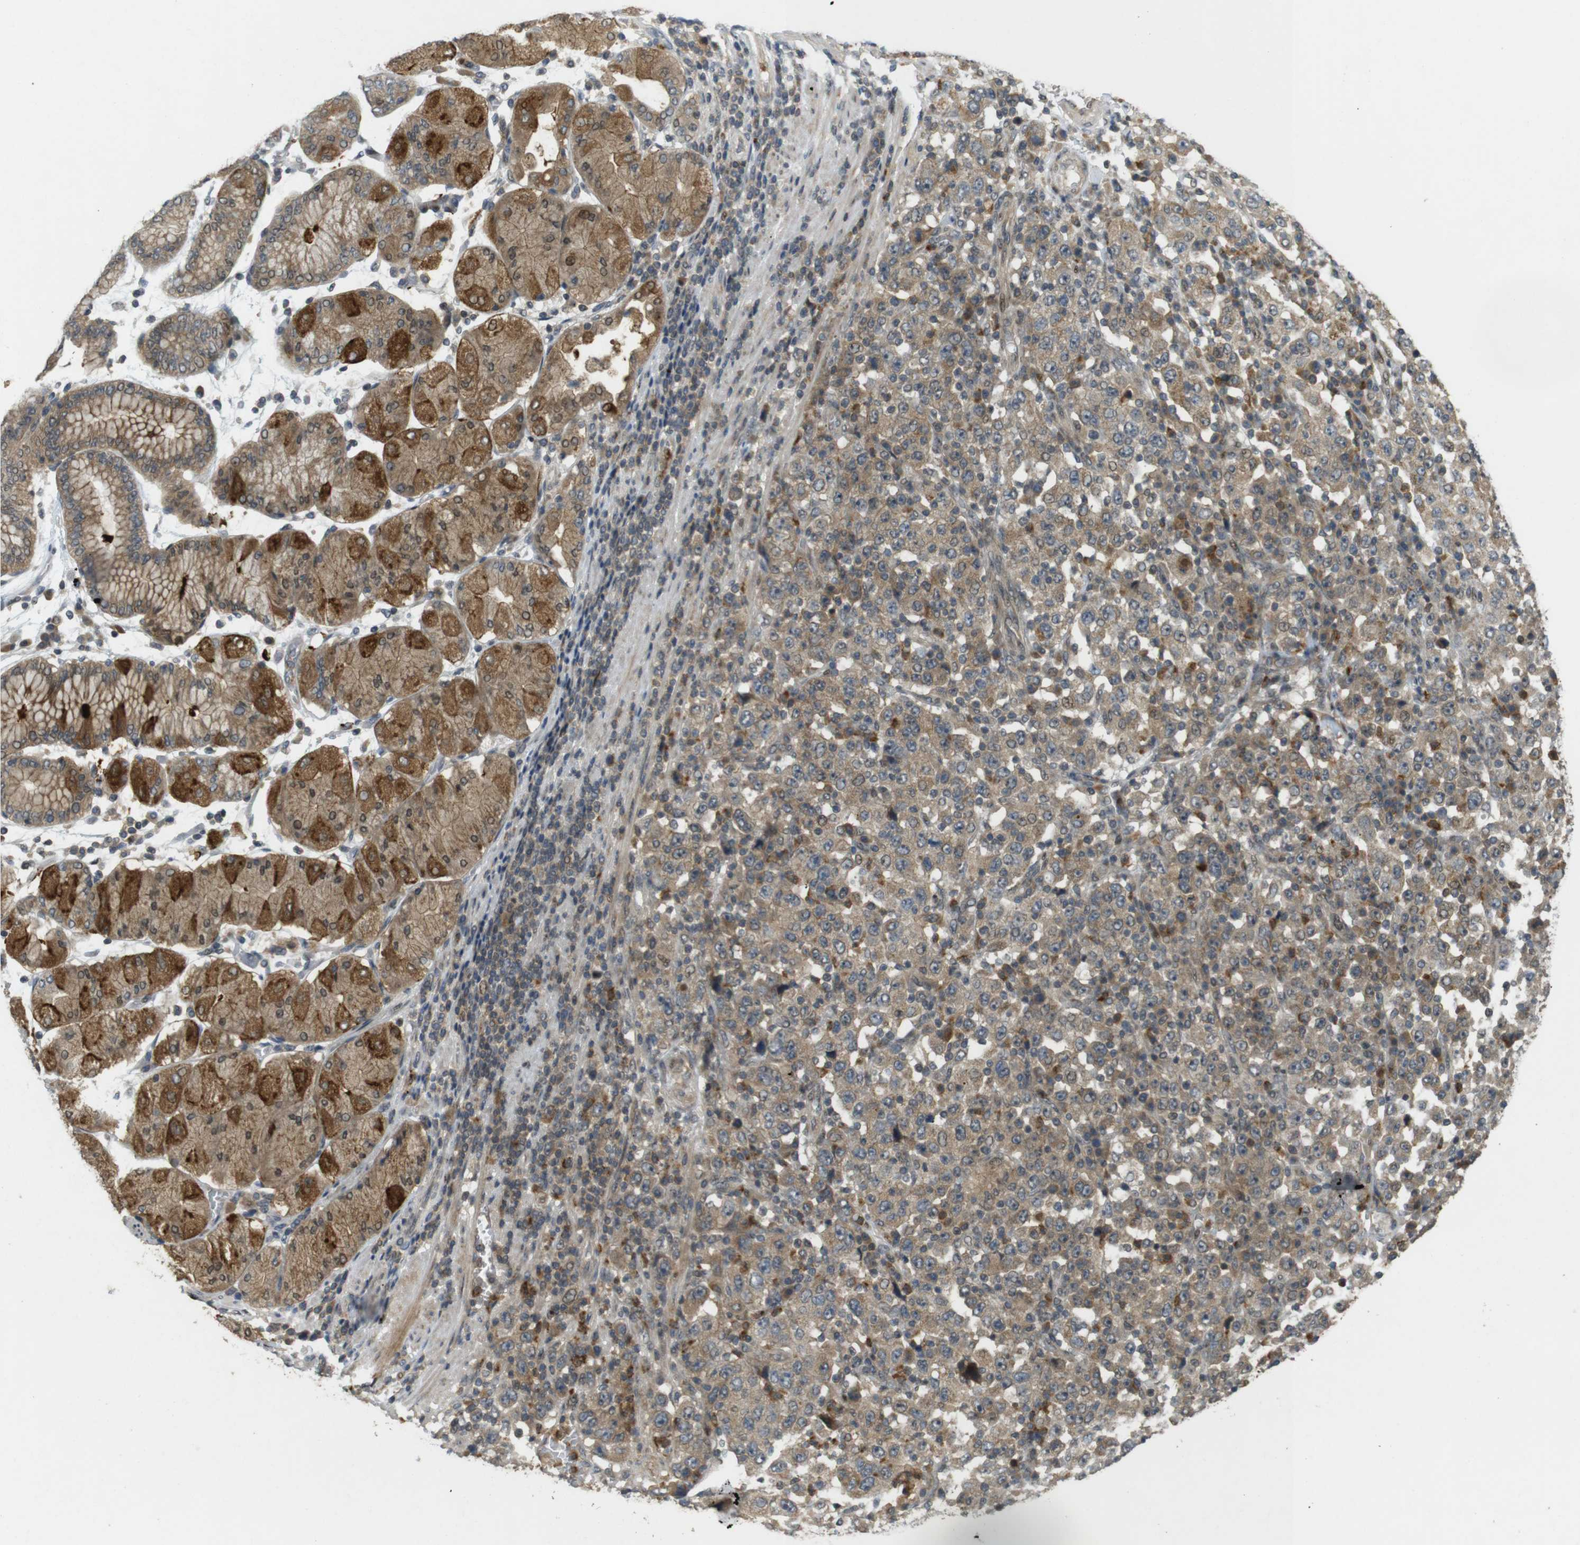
{"staining": {"intensity": "moderate", "quantity": ">75%", "location": "cytoplasmic/membranous,nuclear"}, "tissue": "stomach cancer", "cell_type": "Tumor cells", "image_type": "cancer", "snomed": [{"axis": "morphology", "description": "Normal tissue, NOS"}, {"axis": "morphology", "description": "Adenocarcinoma, NOS"}, {"axis": "topography", "description": "Stomach, upper"}, {"axis": "topography", "description": "Stomach"}], "caption": "Immunohistochemical staining of human adenocarcinoma (stomach) shows moderate cytoplasmic/membranous and nuclear protein expression in approximately >75% of tumor cells.", "gene": "TMX3", "patient": {"sex": "male", "age": 59}}